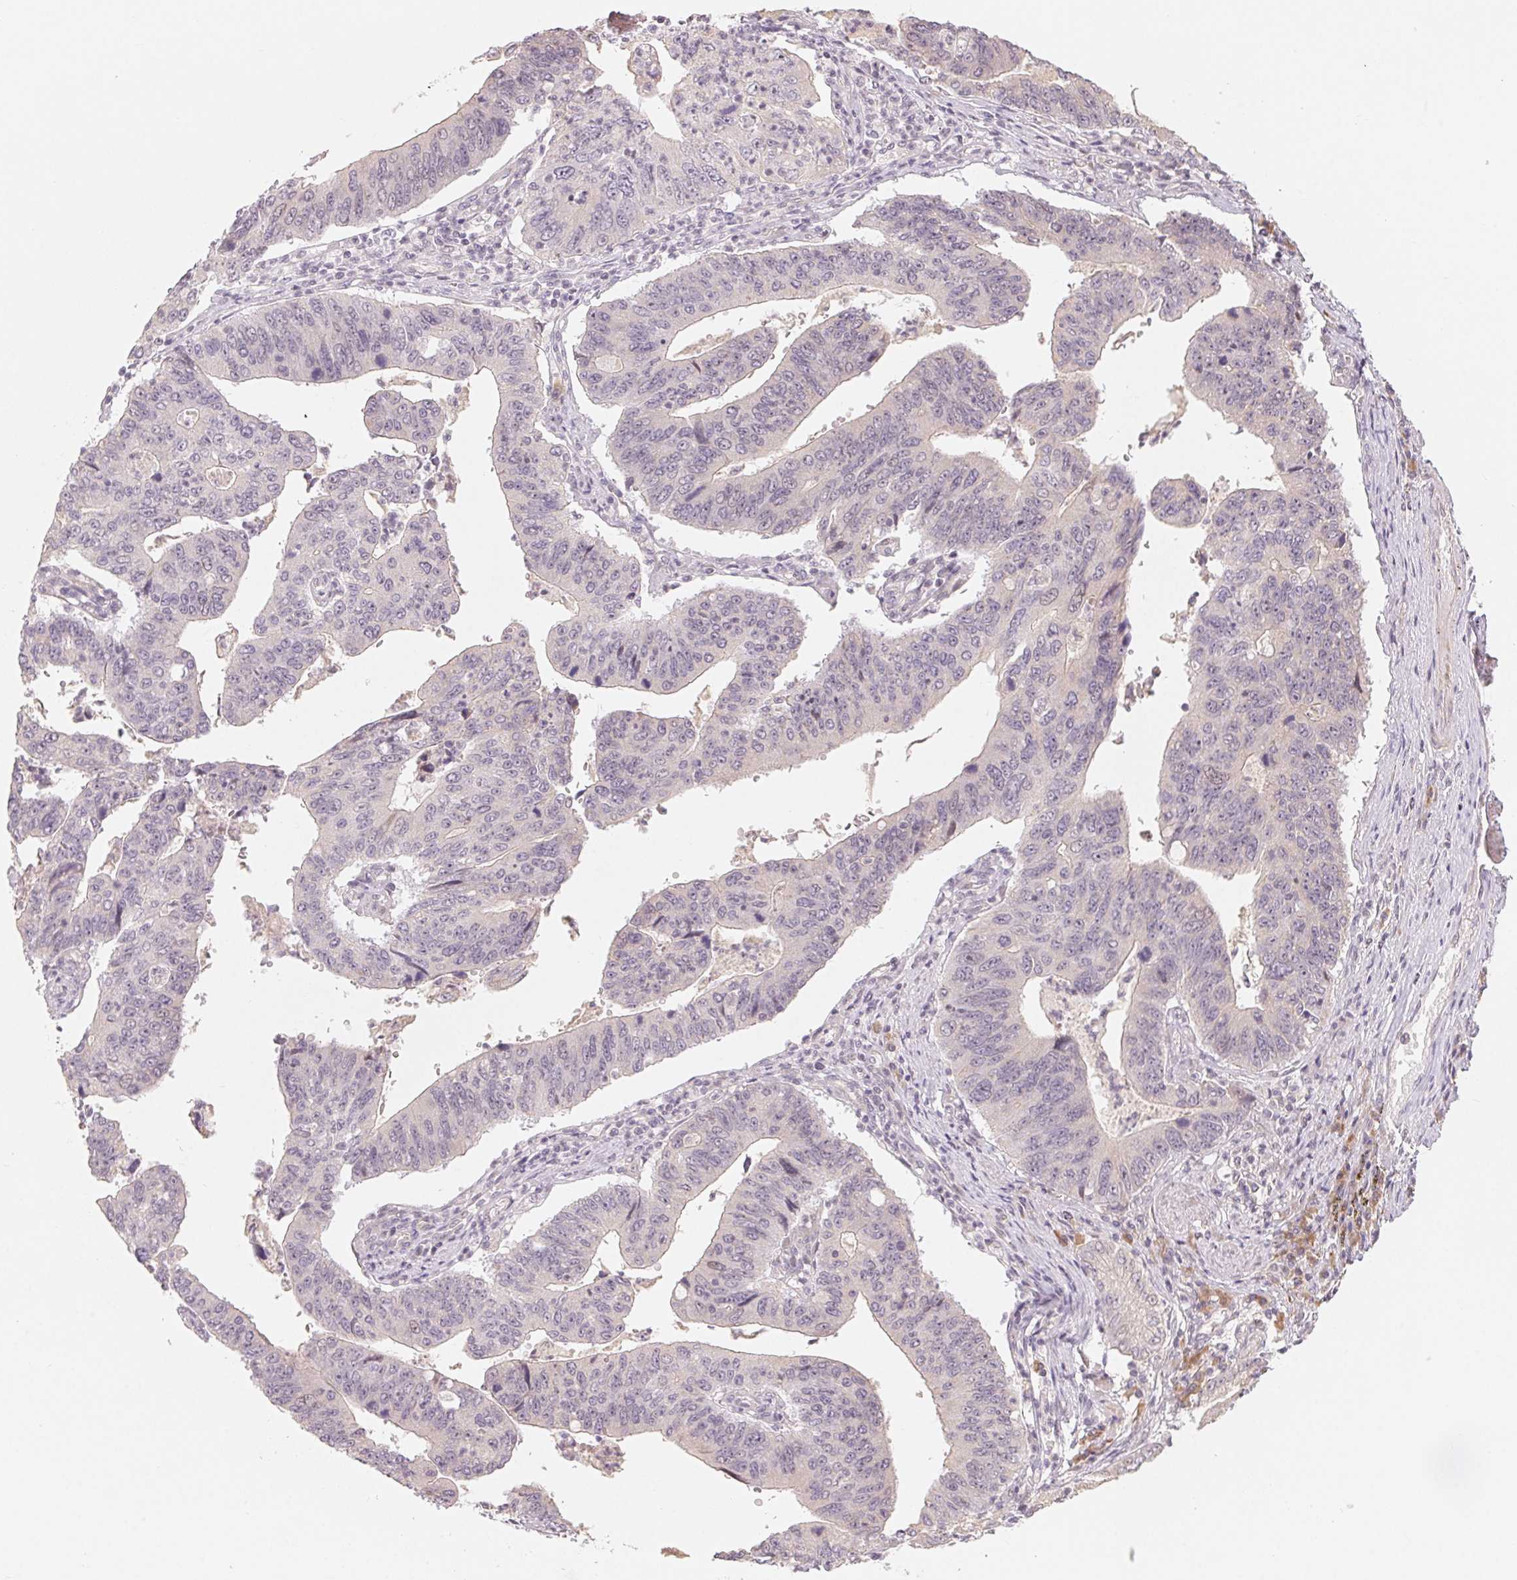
{"staining": {"intensity": "negative", "quantity": "none", "location": "none"}, "tissue": "stomach cancer", "cell_type": "Tumor cells", "image_type": "cancer", "snomed": [{"axis": "morphology", "description": "Adenocarcinoma, NOS"}, {"axis": "topography", "description": "Stomach"}], "caption": "Immunohistochemistry (IHC) photomicrograph of neoplastic tissue: stomach cancer (adenocarcinoma) stained with DAB shows no significant protein expression in tumor cells. (DAB immunohistochemistry visualized using brightfield microscopy, high magnification).", "gene": "DENND2C", "patient": {"sex": "male", "age": 59}}